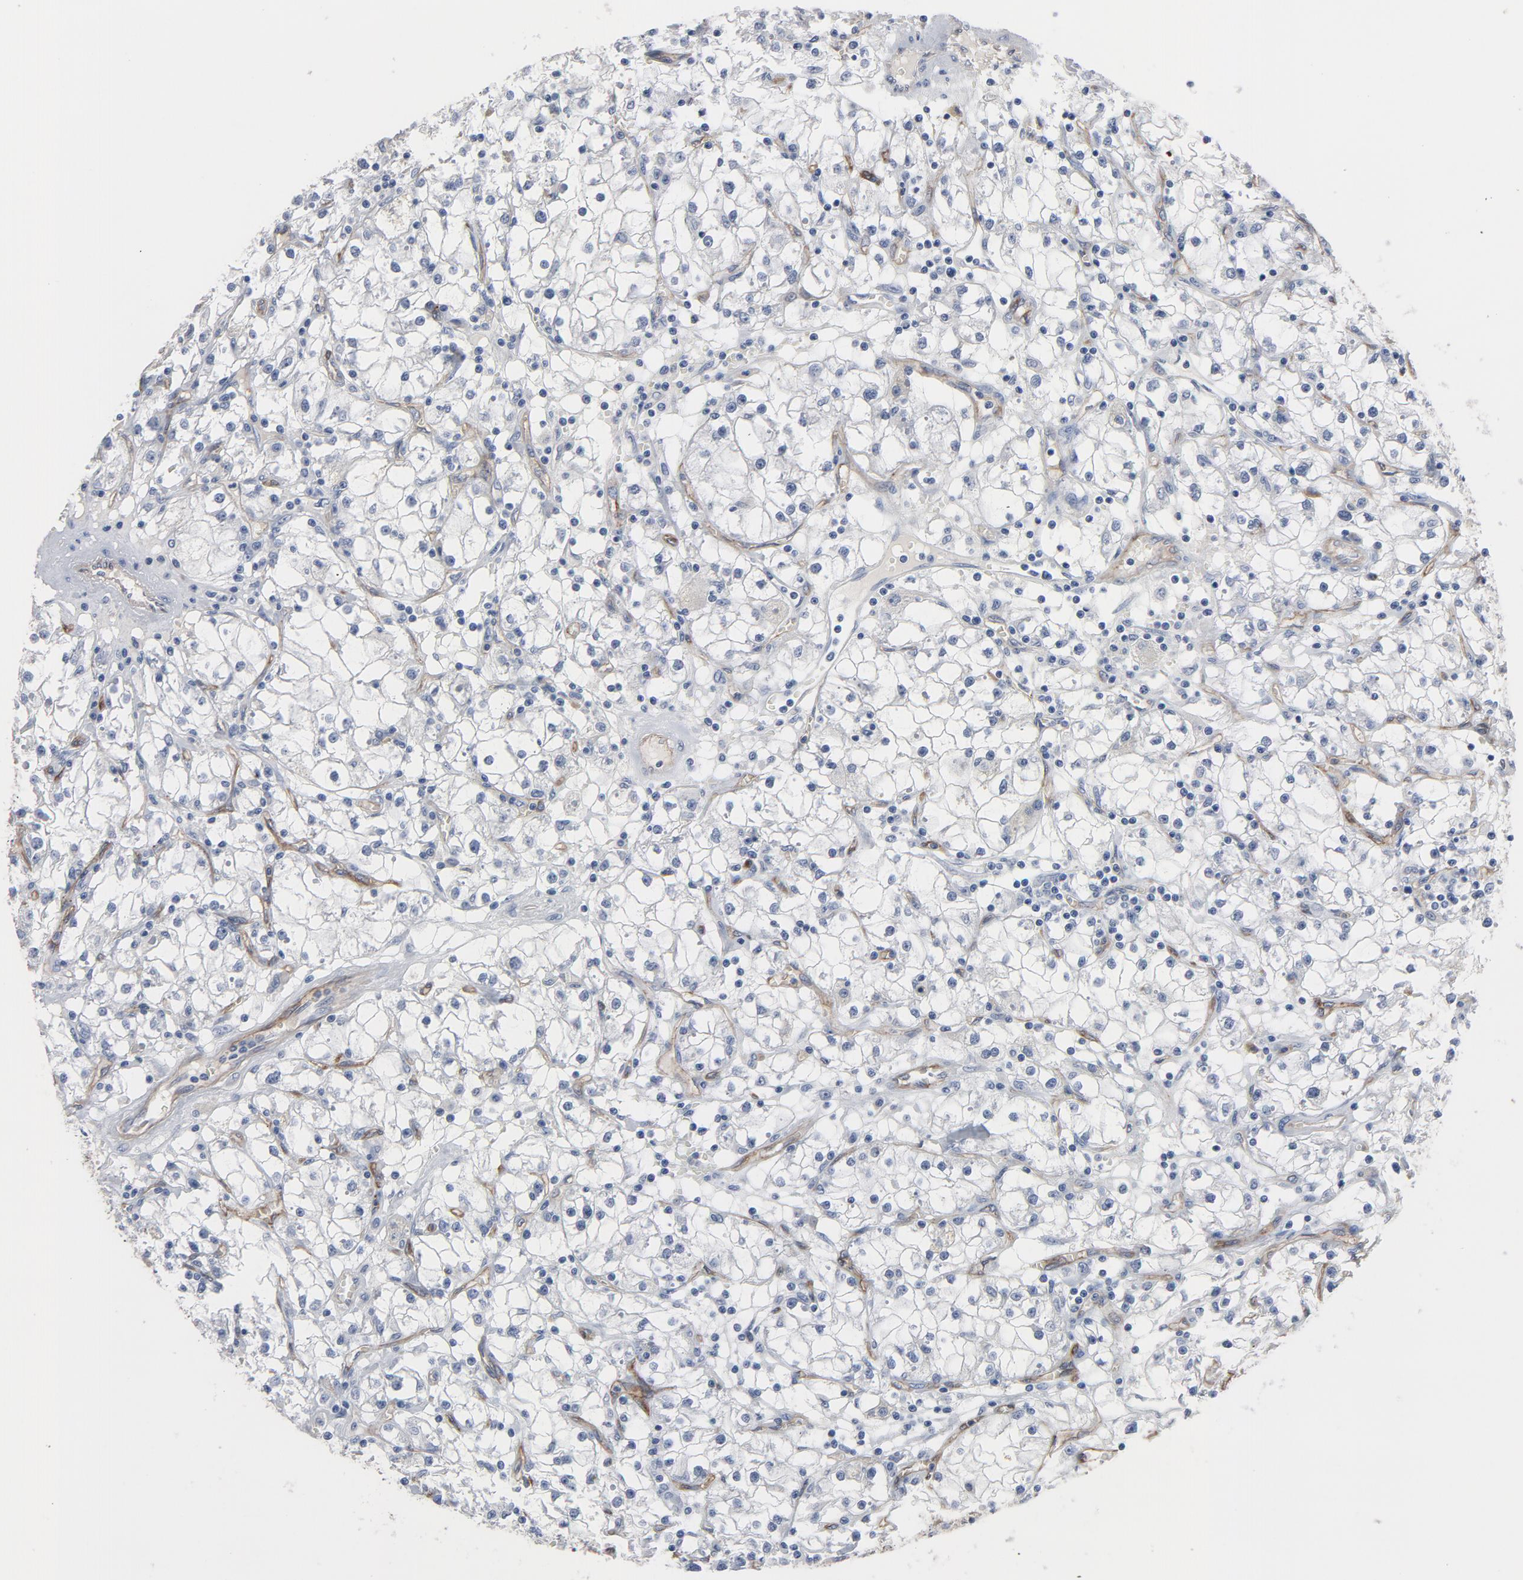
{"staining": {"intensity": "negative", "quantity": "none", "location": "none"}, "tissue": "renal cancer", "cell_type": "Tumor cells", "image_type": "cancer", "snomed": [{"axis": "morphology", "description": "Adenocarcinoma, NOS"}, {"axis": "topography", "description": "Kidney"}], "caption": "There is no significant expression in tumor cells of adenocarcinoma (renal).", "gene": "KDR", "patient": {"sex": "male", "age": 56}}